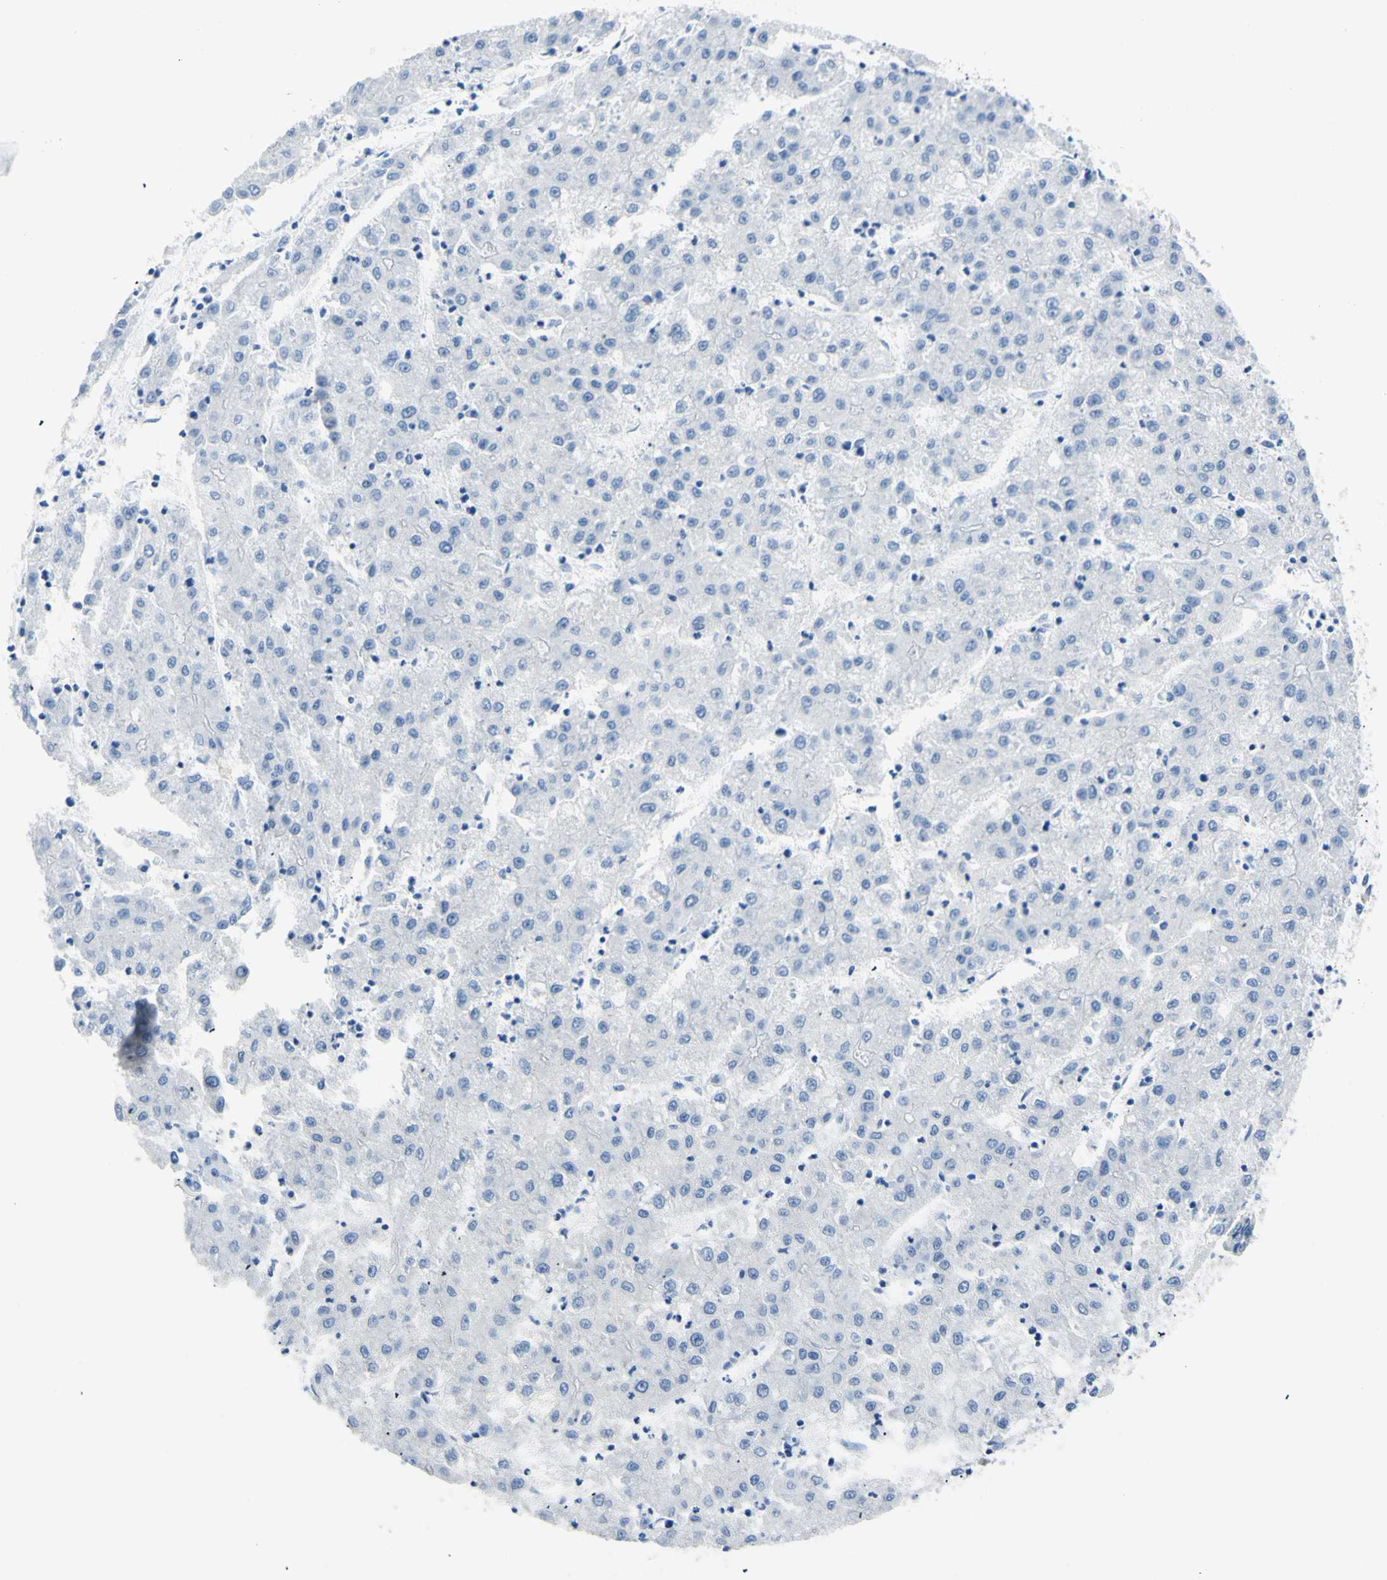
{"staining": {"intensity": "negative", "quantity": "none", "location": "none"}, "tissue": "liver cancer", "cell_type": "Tumor cells", "image_type": "cancer", "snomed": [{"axis": "morphology", "description": "Carcinoma, Hepatocellular, NOS"}, {"axis": "topography", "description": "Liver"}], "caption": "IHC image of neoplastic tissue: human liver hepatocellular carcinoma stained with DAB reveals no significant protein staining in tumor cells.", "gene": "HPCA", "patient": {"sex": "male", "age": 72}}